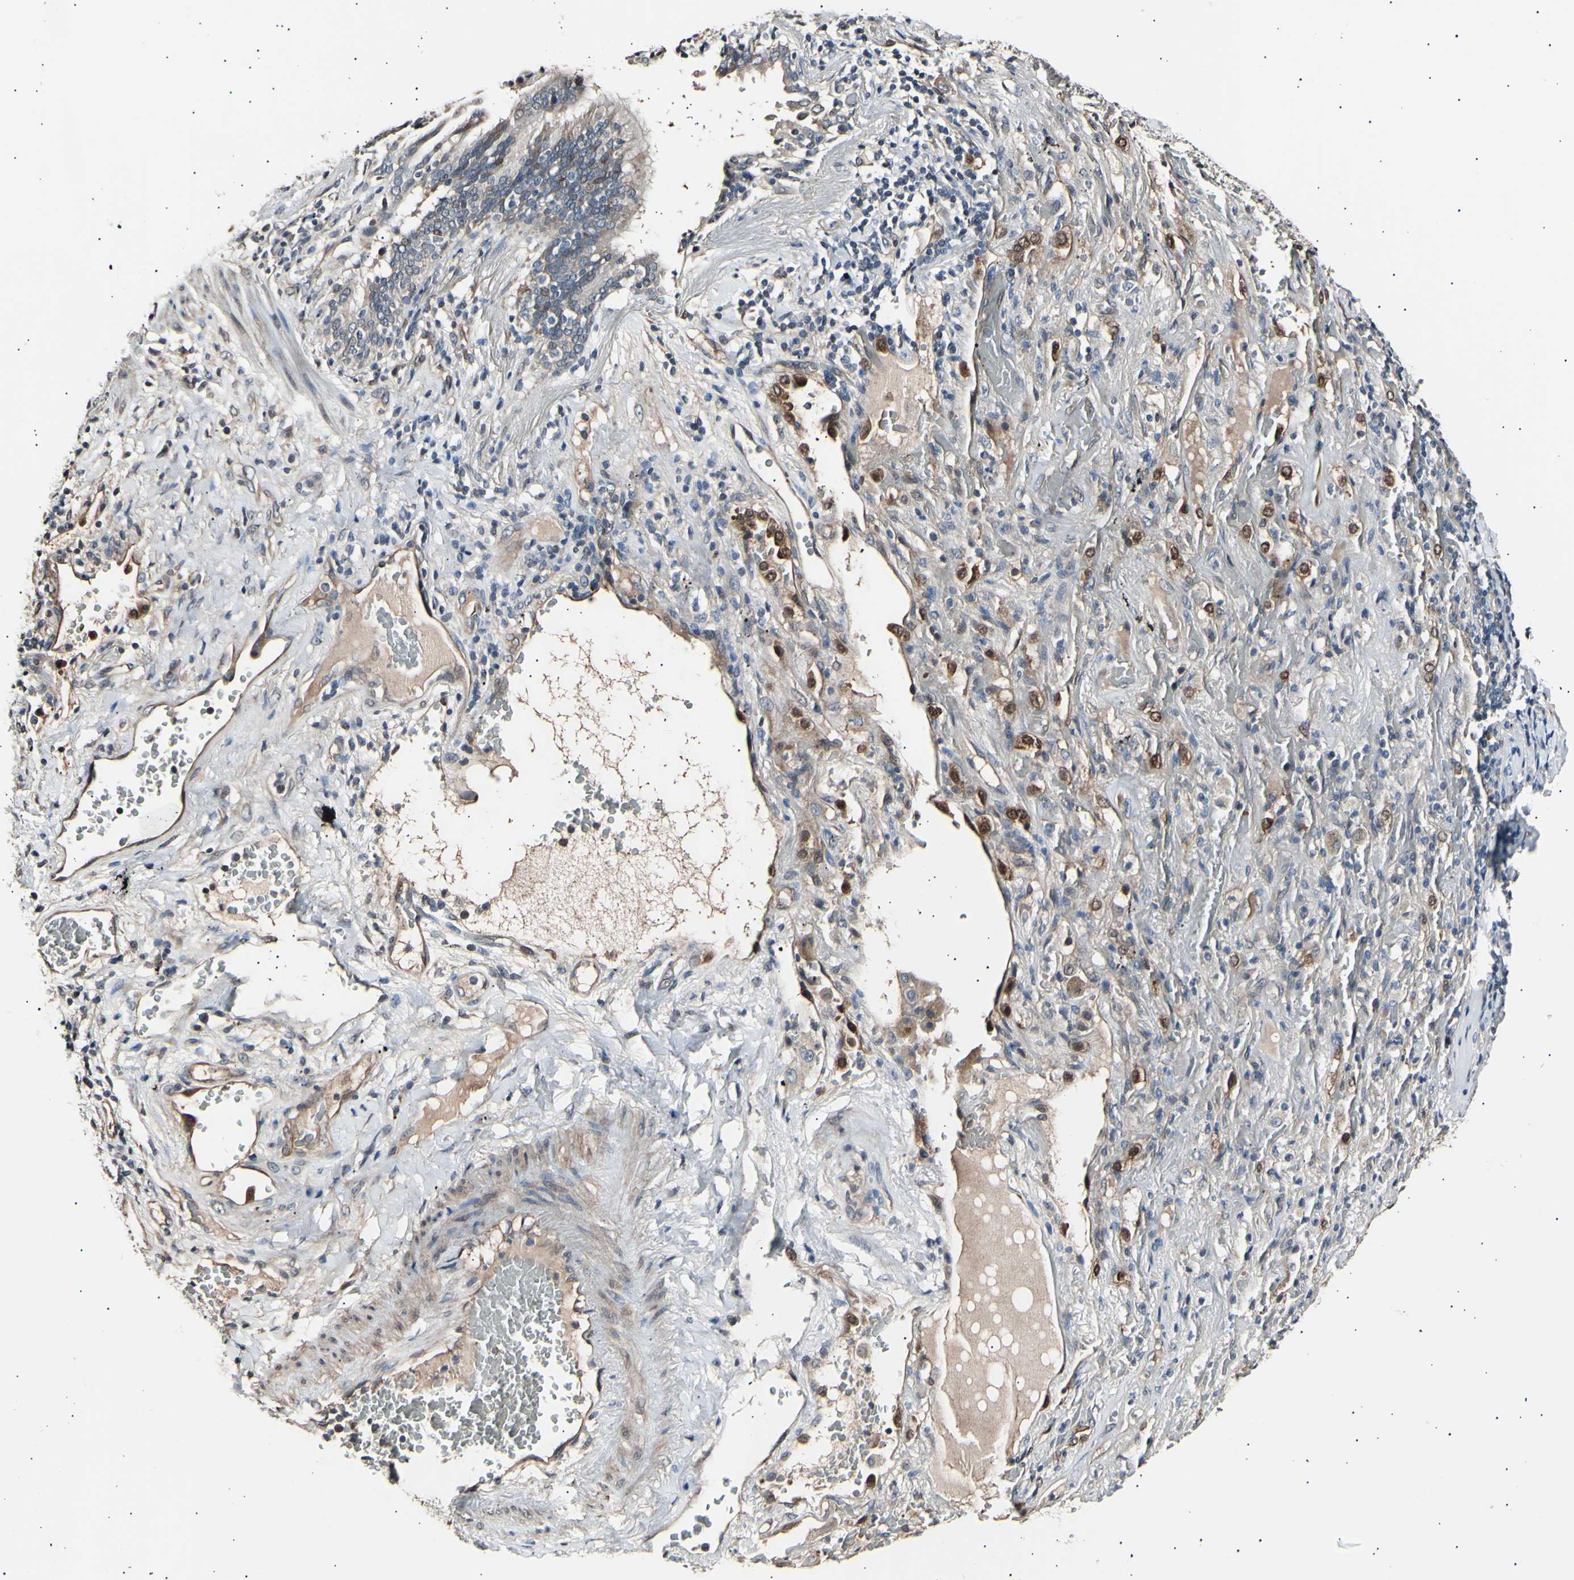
{"staining": {"intensity": "moderate", "quantity": "<25%", "location": "cytoplasmic/membranous"}, "tissue": "lung cancer", "cell_type": "Tumor cells", "image_type": "cancer", "snomed": [{"axis": "morphology", "description": "Squamous cell carcinoma, NOS"}, {"axis": "topography", "description": "Lung"}], "caption": "IHC (DAB) staining of lung cancer (squamous cell carcinoma) displays moderate cytoplasmic/membranous protein expression in about <25% of tumor cells.", "gene": "AK1", "patient": {"sex": "male", "age": 57}}